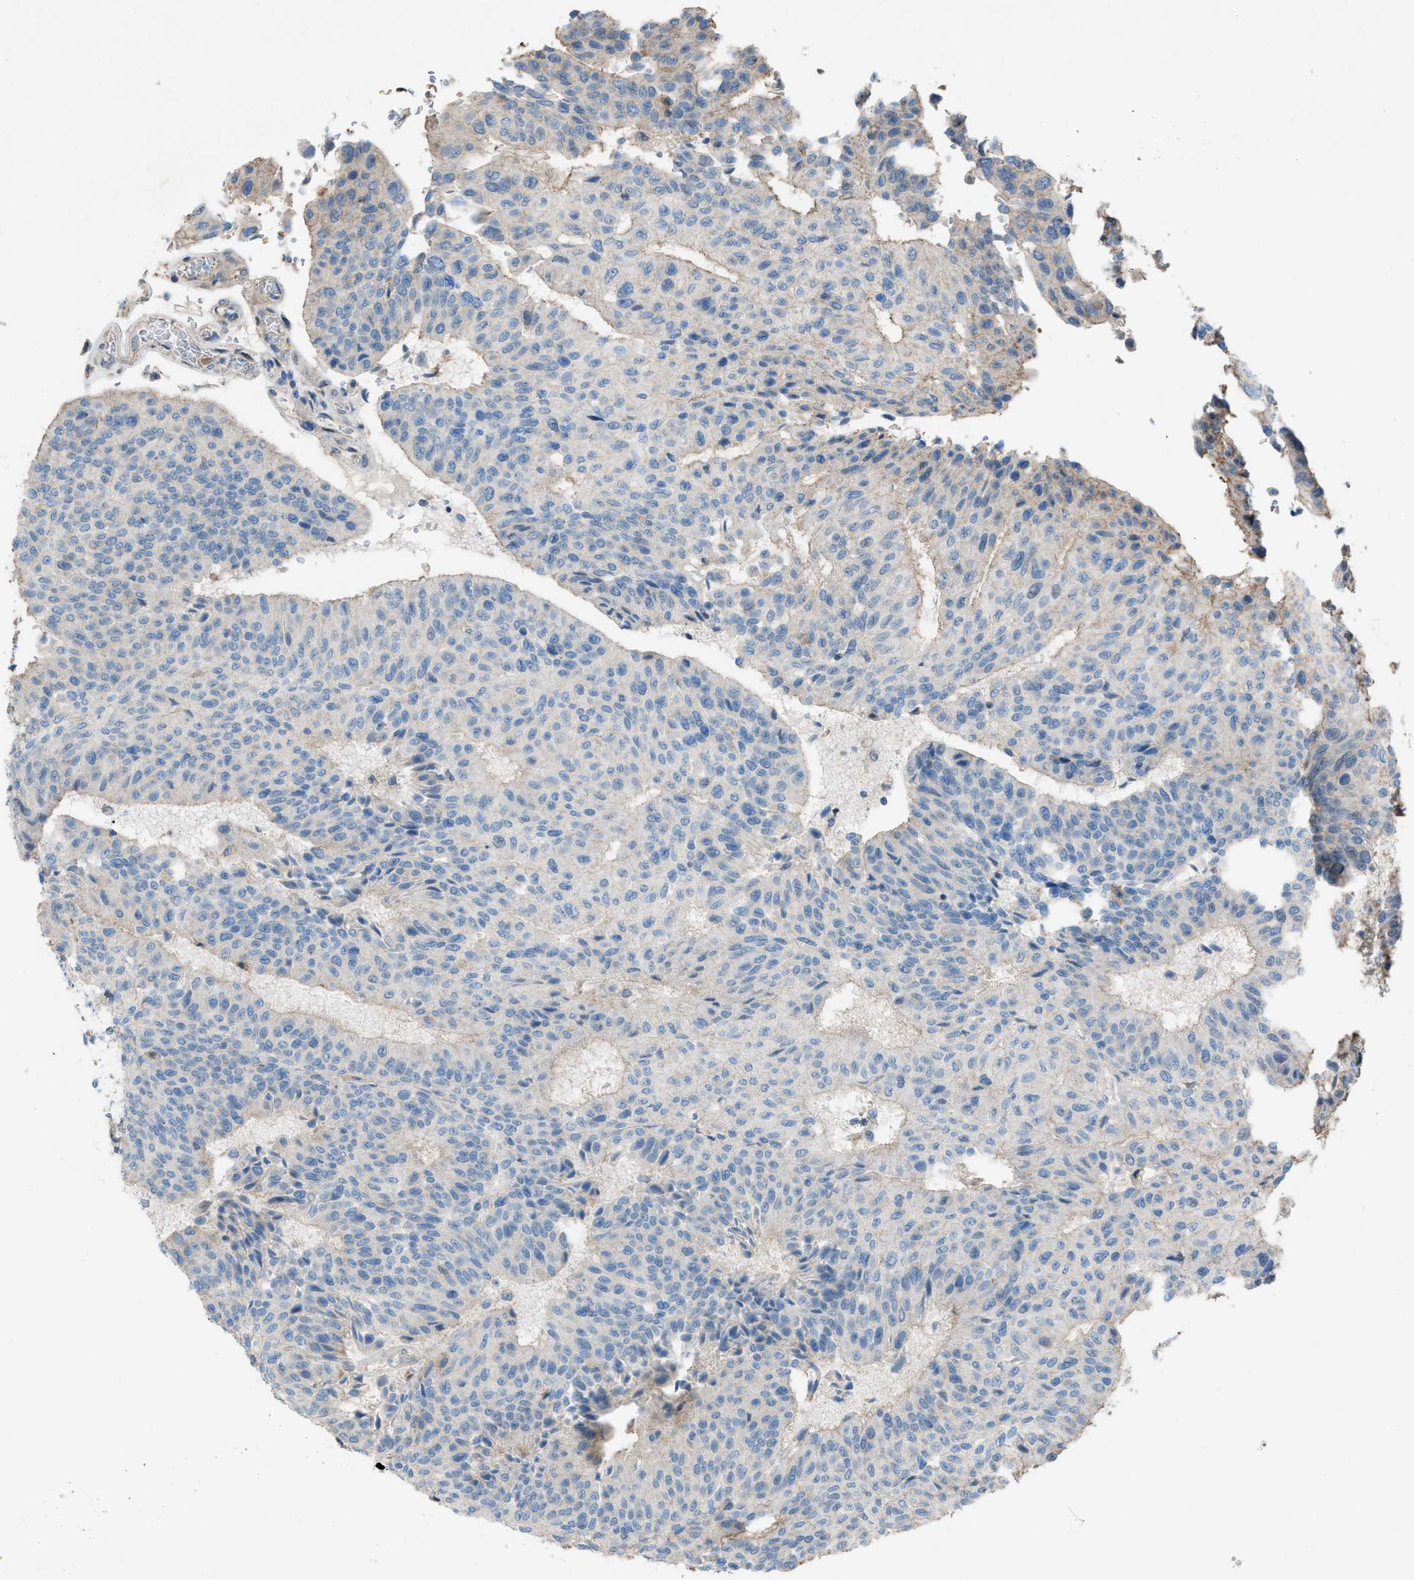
{"staining": {"intensity": "negative", "quantity": "none", "location": "none"}, "tissue": "urothelial cancer", "cell_type": "Tumor cells", "image_type": "cancer", "snomed": [{"axis": "morphology", "description": "Urothelial carcinoma, High grade"}, {"axis": "topography", "description": "Urinary bladder"}], "caption": "This is an immunohistochemistry (IHC) histopathology image of high-grade urothelial carcinoma. There is no expression in tumor cells.", "gene": "NCK2", "patient": {"sex": "male", "age": 66}}